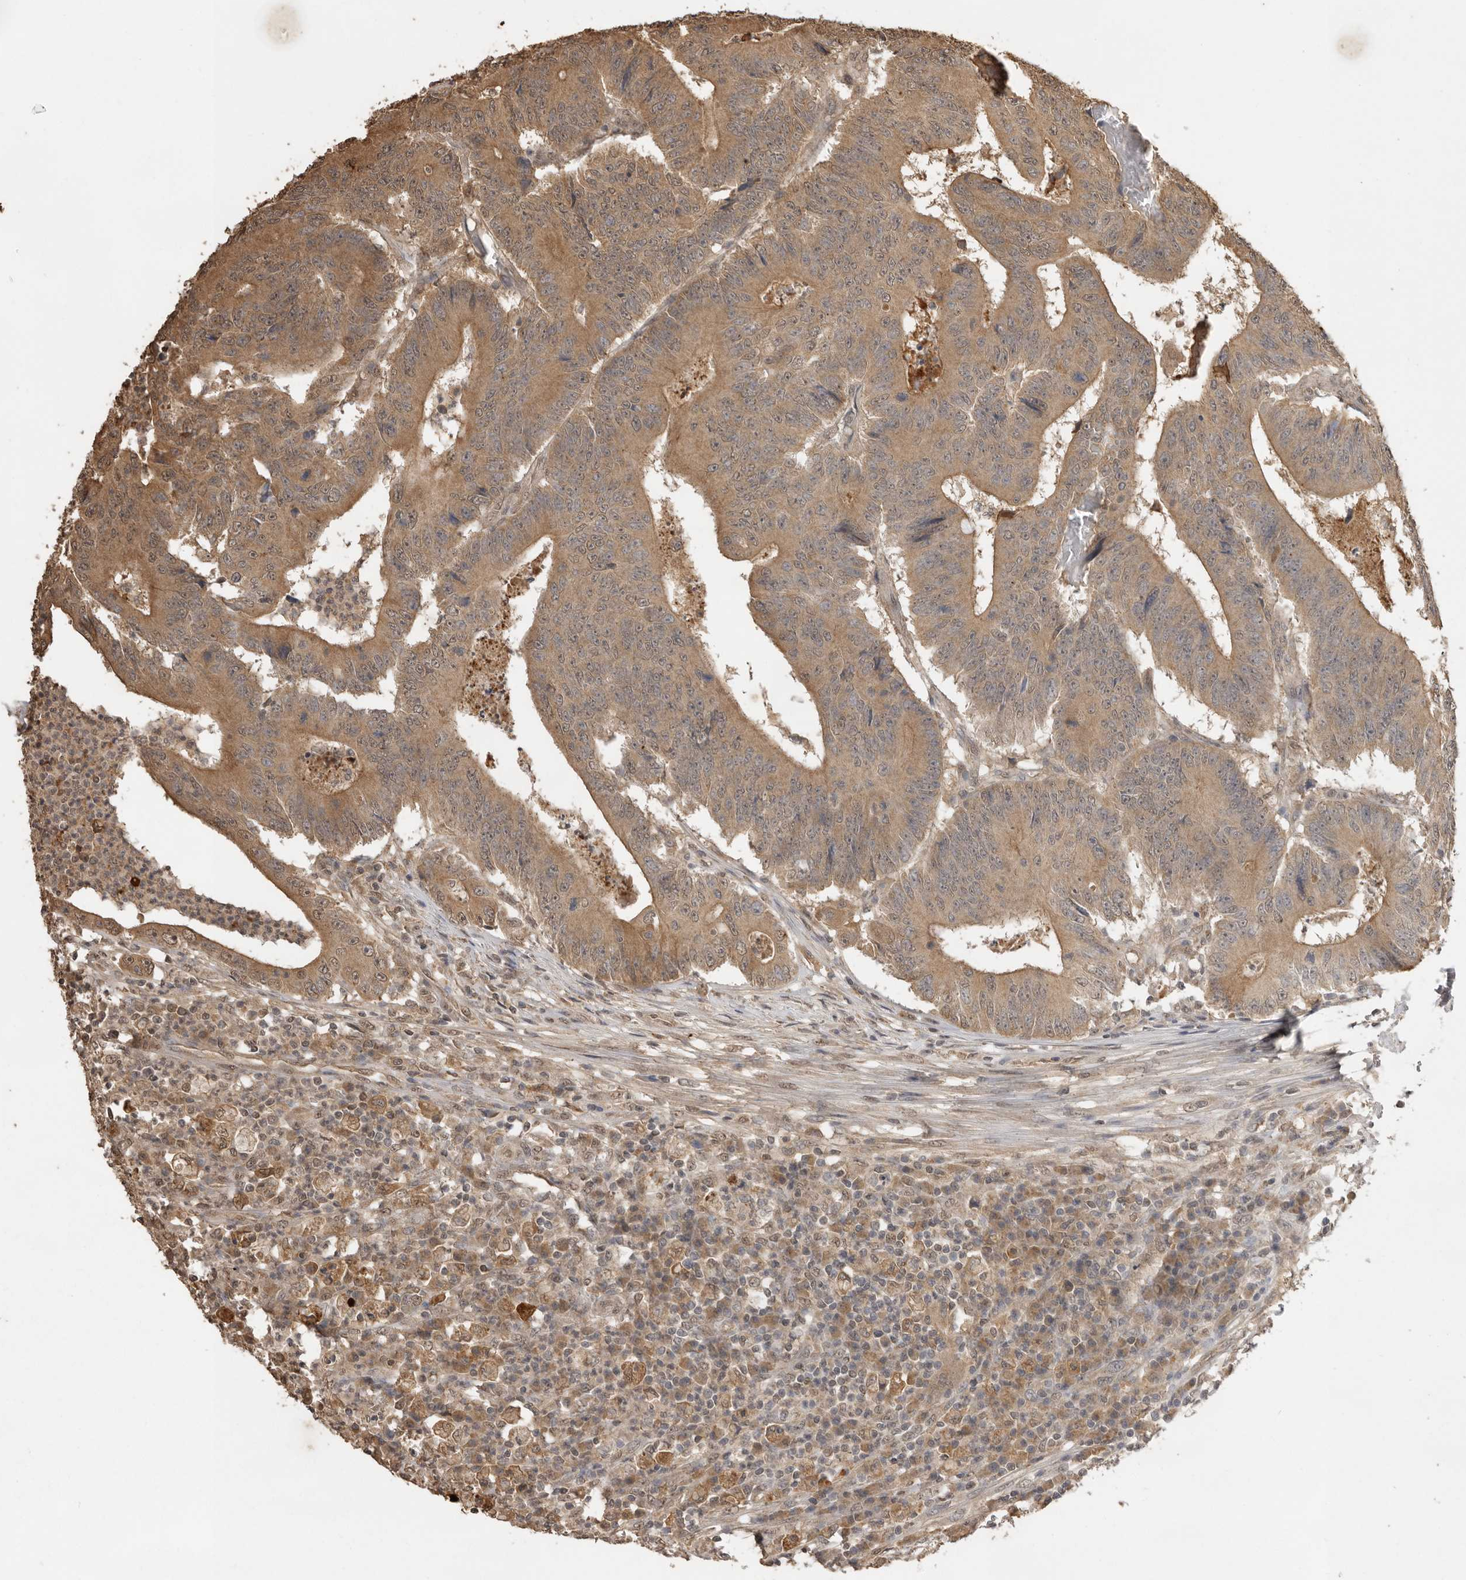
{"staining": {"intensity": "moderate", "quantity": ">75%", "location": "cytoplasmic/membranous"}, "tissue": "colorectal cancer", "cell_type": "Tumor cells", "image_type": "cancer", "snomed": [{"axis": "morphology", "description": "Adenocarcinoma, NOS"}, {"axis": "topography", "description": "Colon"}], "caption": "This micrograph shows IHC staining of human colorectal cancer (adenocarcinoma), with medium moderate cytoplasmic/membranous staining in about >75% of tumor cells.", "gene": "JAG2", "patient": {"sex": "male", "age": 83}}